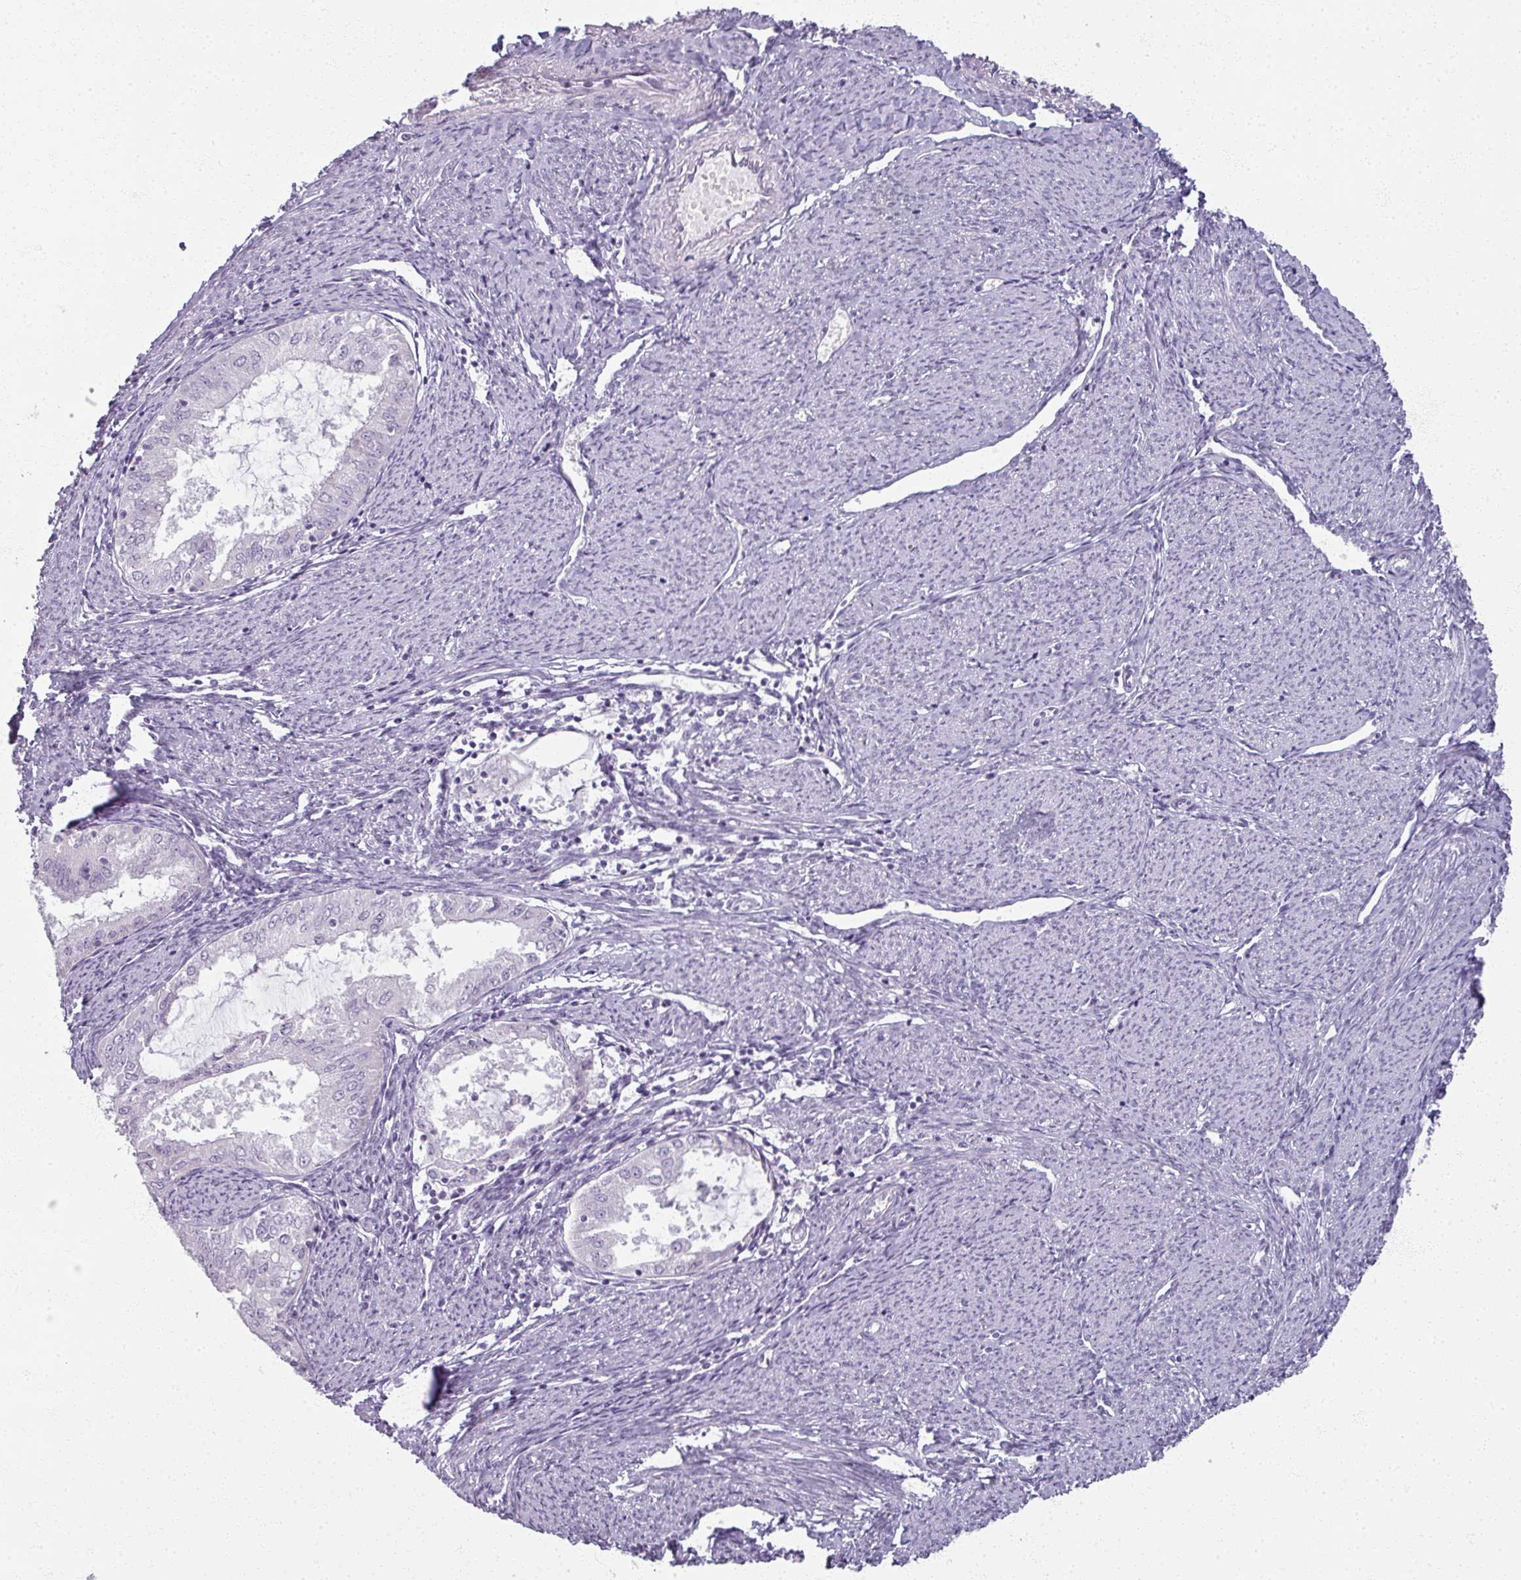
{"staining": {"intensity": "negative", "quantity": "none", "location": "none"}, "tissue": "endometrial cancer", "cell_type": "Tumor cells", "image_type": "cancer", "snomed": [{"axis": "morphology", "description": "Adenocarcinoma, NOS"}, {"axis": "topography", "description": "Endometrium"}], "caption": "Tumor cells are negative for protein expression in human endometrial cancer (adenocarcinoma).", "gene": "RFPL2", "patient": {"sex": "female", "age": 70}}